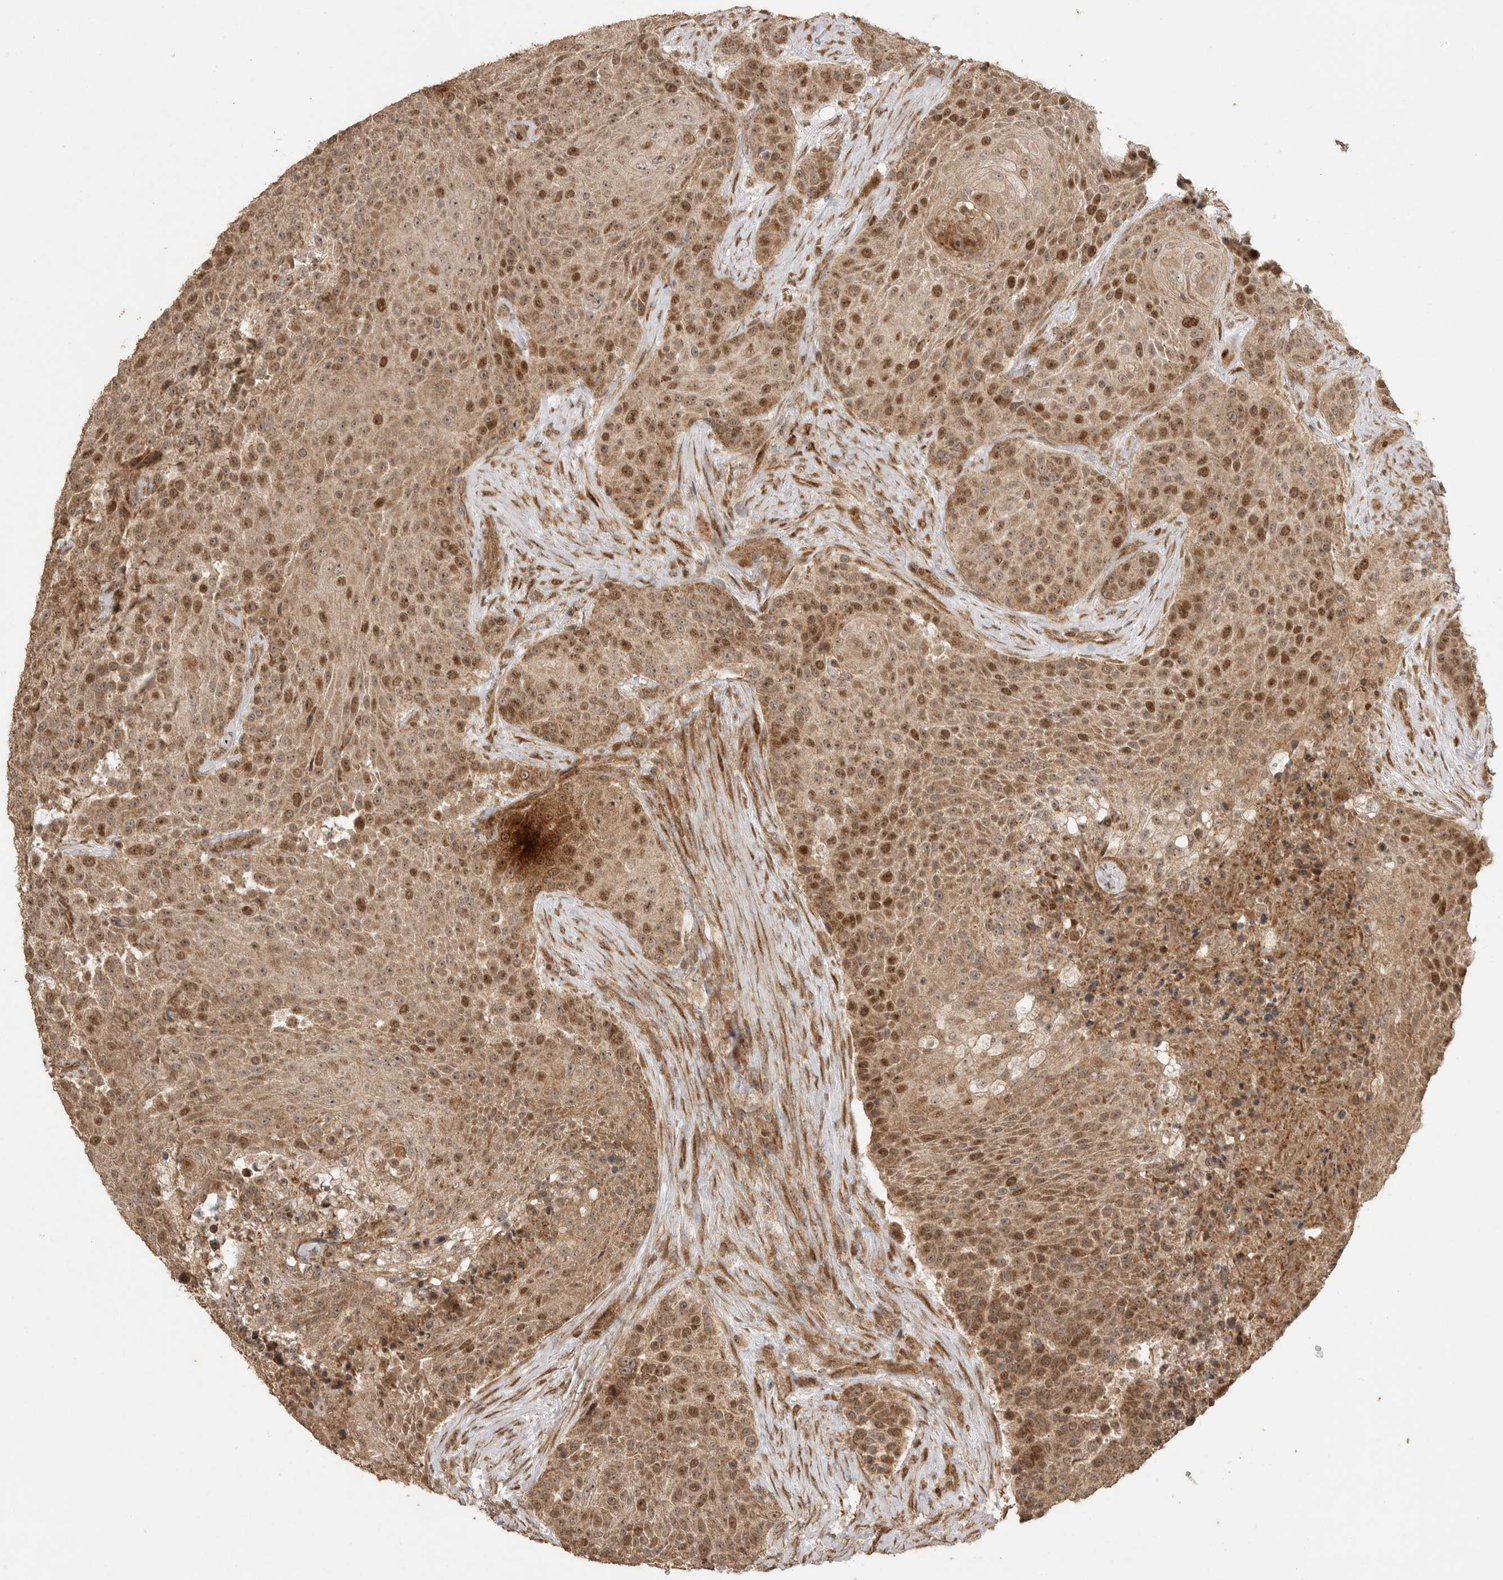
{"staining": {"intensity": "moderate", "quantity": ">75%", "location": "cytoplasmic/membranous,nuclear"}, "tissue": "urothelial cancer", "cell_type": "Tumor cells", "image_type": "cancer", "snomed": [{"axis": "morphology", "description": "Urothelial carcinoma, High grade"}, {"axis": "topography", "description": "Urinary bladder"}], "caption": "DAB immunohistochemical staining of urothelial cancer shows moderate cytoplasmic/membranous and nuclear protein positivity in approximately >75% of tumor cells. (brown staining indicates protein expression, while blue staining denotes nuclei).", "gene": "BOC", "patient": {"sex": "female", "age": 63}}